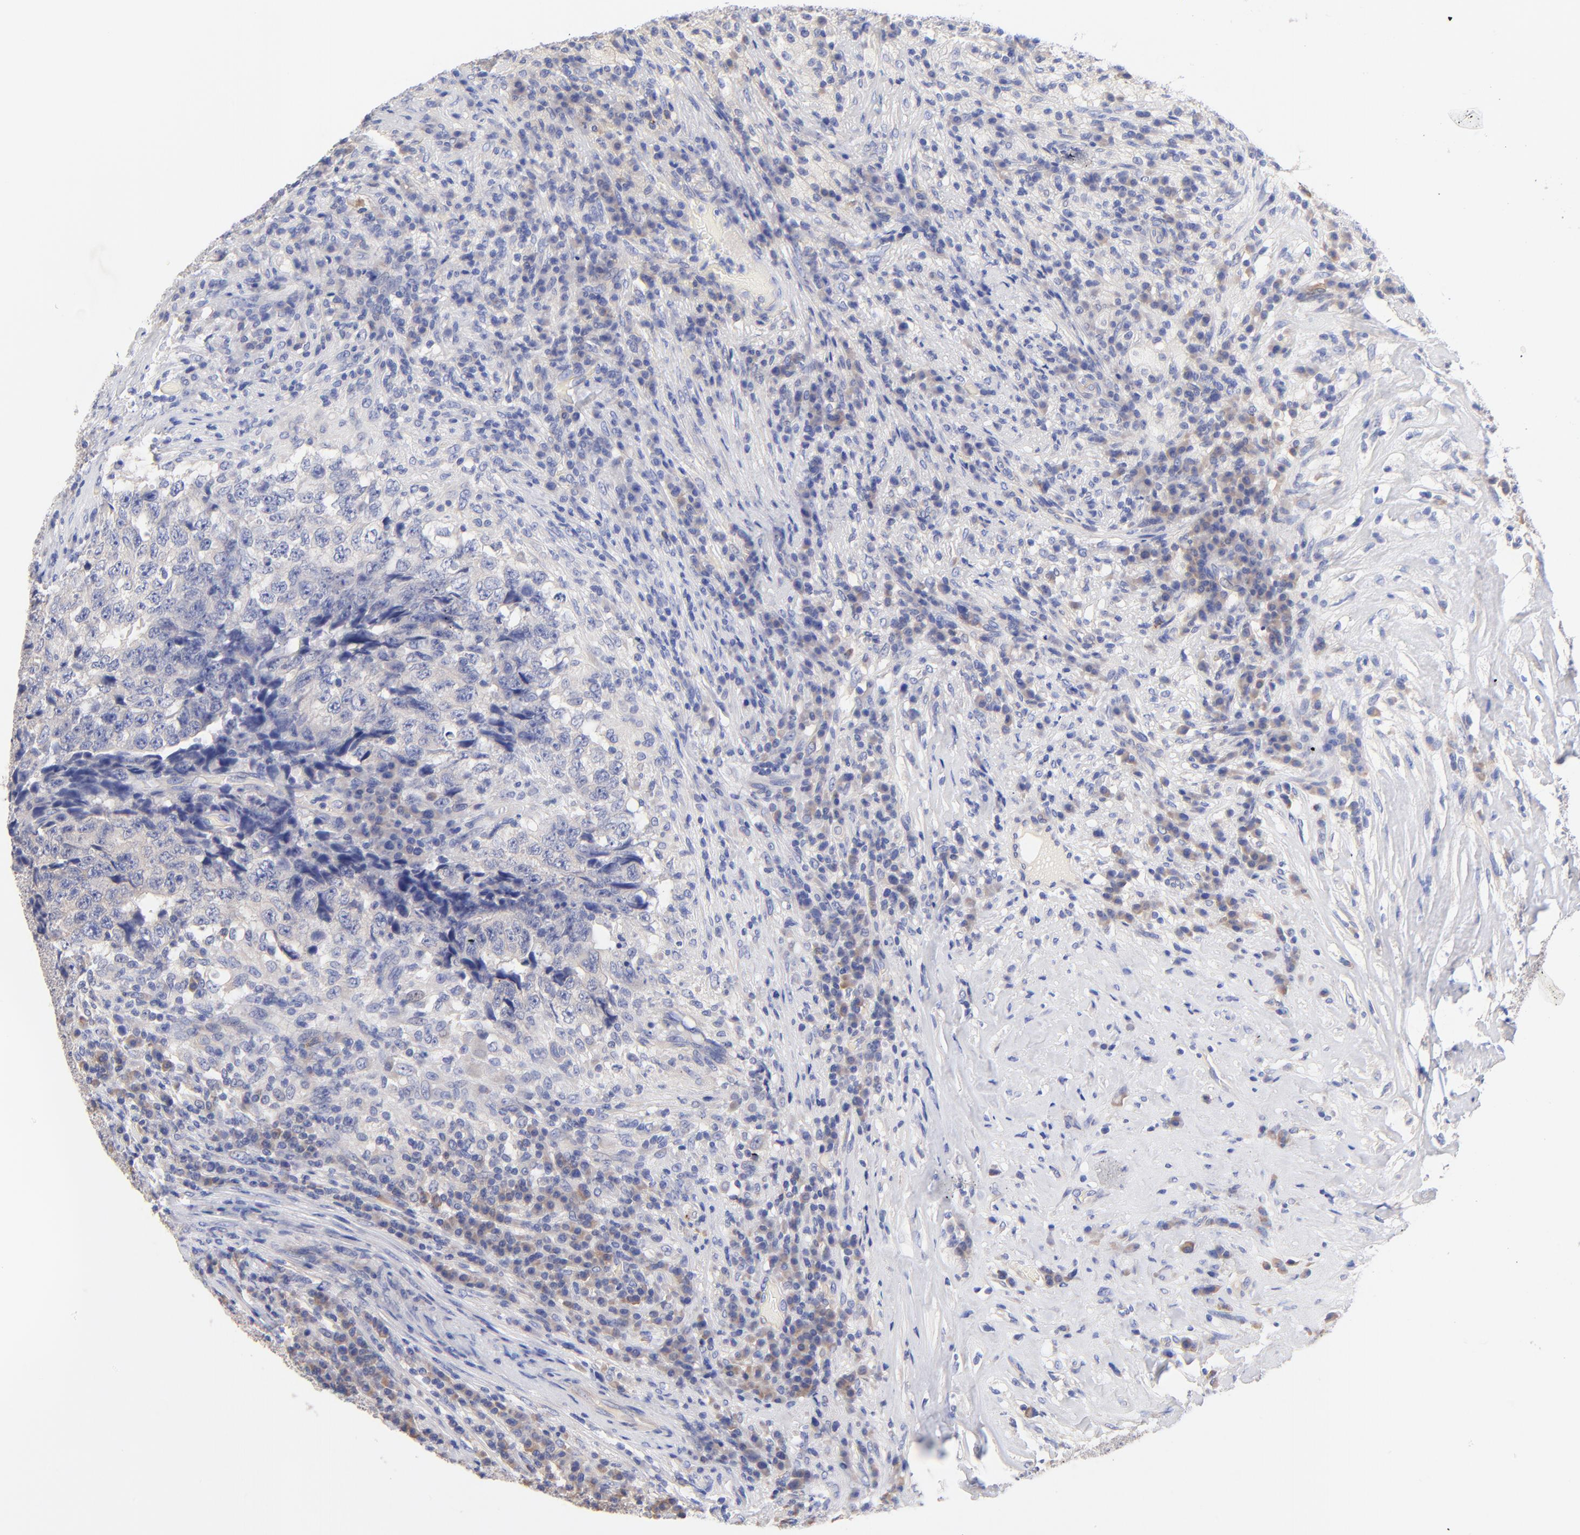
{"staining": {"intensity": "negative", "quantity": "none", "location": "none"}, "tissue": "testis cancer", "cell_type": "Tumor cells", "image_type": "cancer", "snomed": [{"axis": "morphology", "description": "Necrosis, NOS"}, {"axis": "morphology", "description": "Carcinoma, Embryonal, NOS"}, {"axis": "topography", "description": "Testis"}], "caption": "Immunohistochemistry histopathology image of testis cancer (embryonal carcinoma) stained for a protein (brown), which reveals no positivity in tumor cells.", "gene": "TNFRSF13C", "patient": {"sex": "male", "age": 19}}